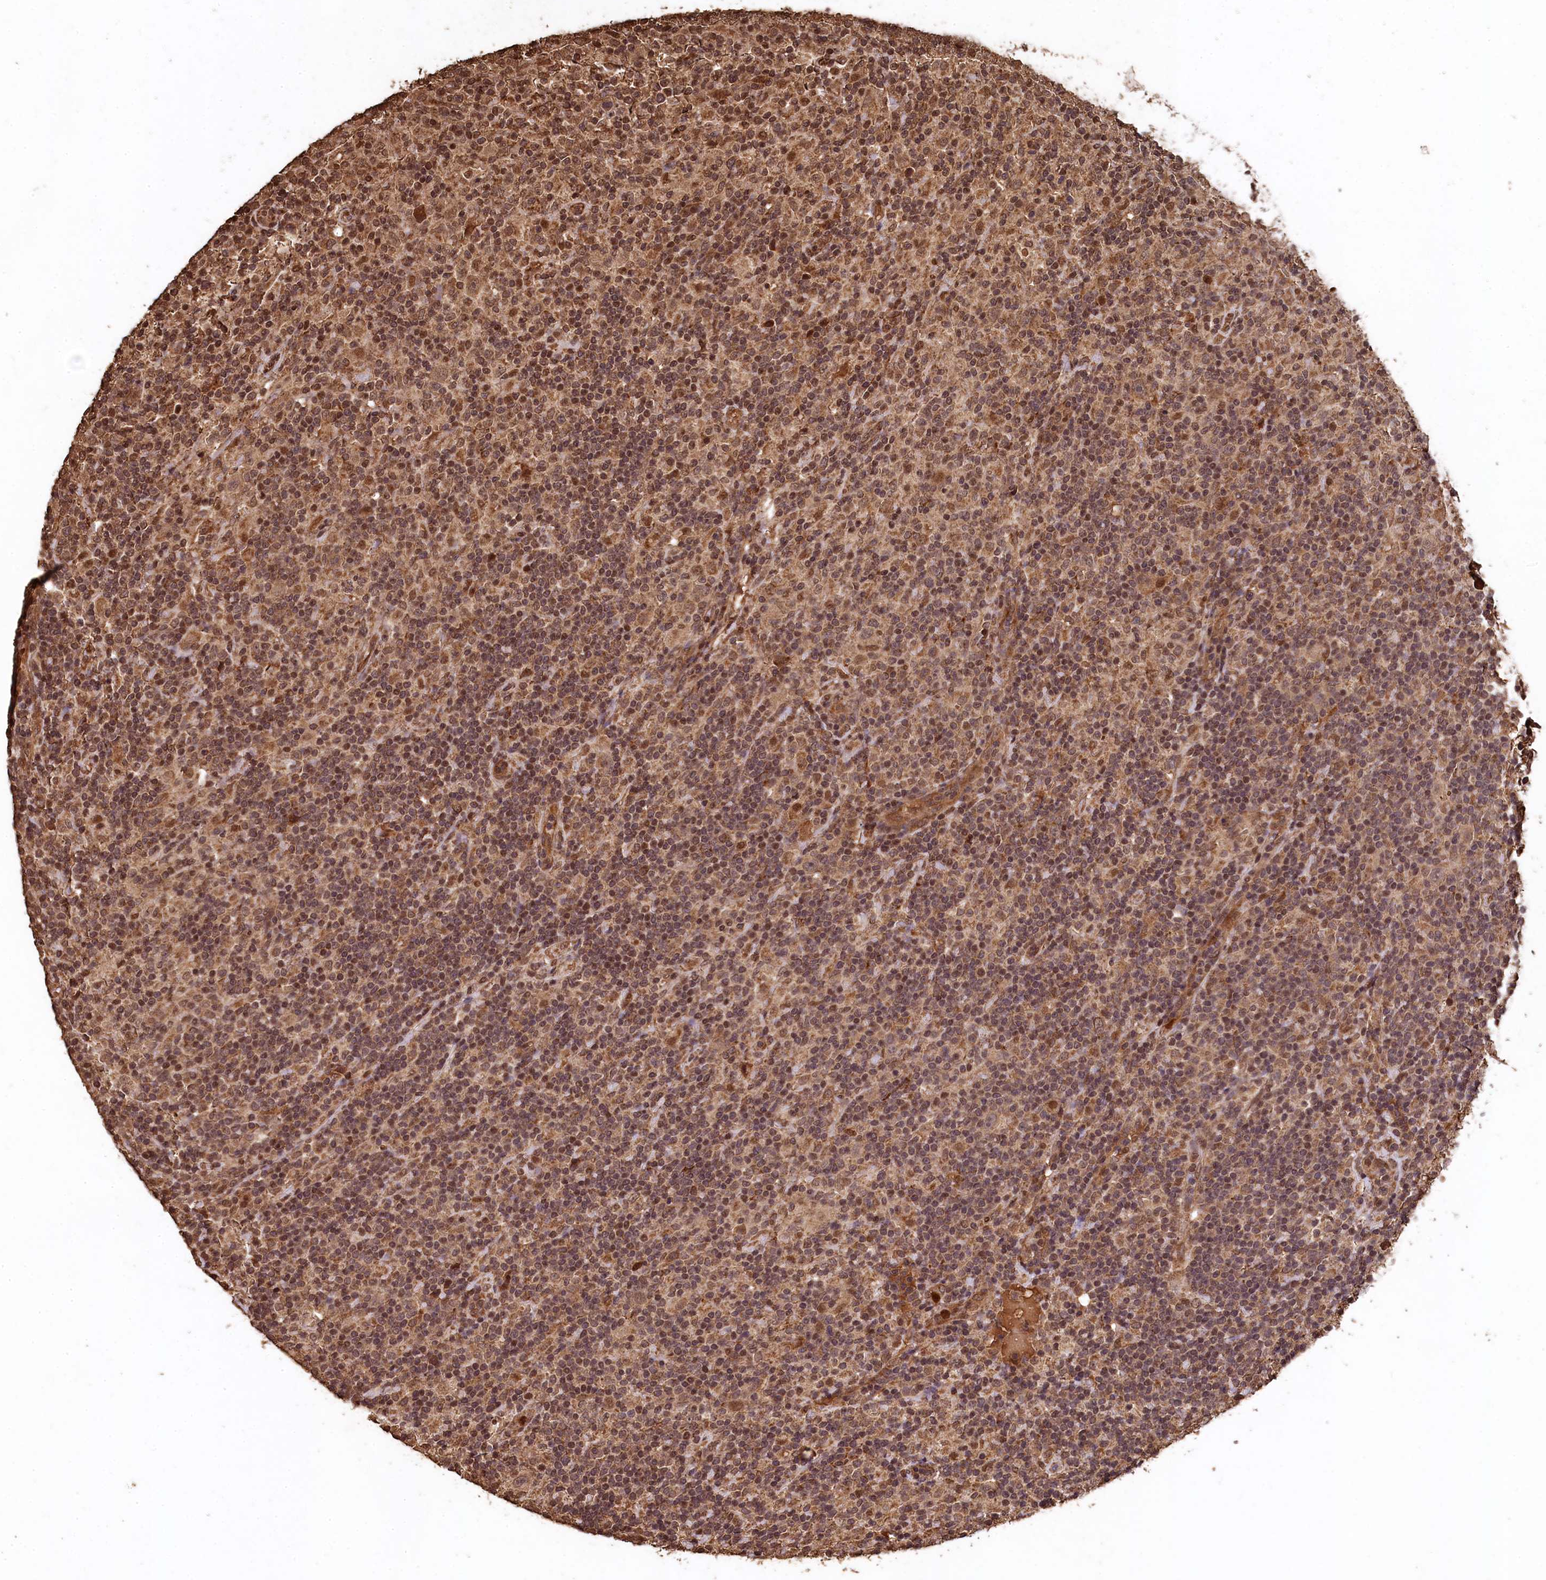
{"staining": {"intensity": "moderate", "quantity": ">75%", "location": "cytoplasmic/membranous,nuclear"}, "tissue": "lymphoma", "cell_type": "Tumor cells", "image_type": "cancer", "snomed": [{"axis": "morphology", "description": "Hodgkin's disease, NOS"}, {"axis": "topography", "description": "Lymph node"}], "caption": "Moderate cytoplasmic/membranous and nuclear staining for a protein is seen in about >75% of tumor cells of Hodgkin's disease using immunohistochemistry (IHC).", "gene": "CEP57L1", "patient": {"sex": "male", "age": 70}}